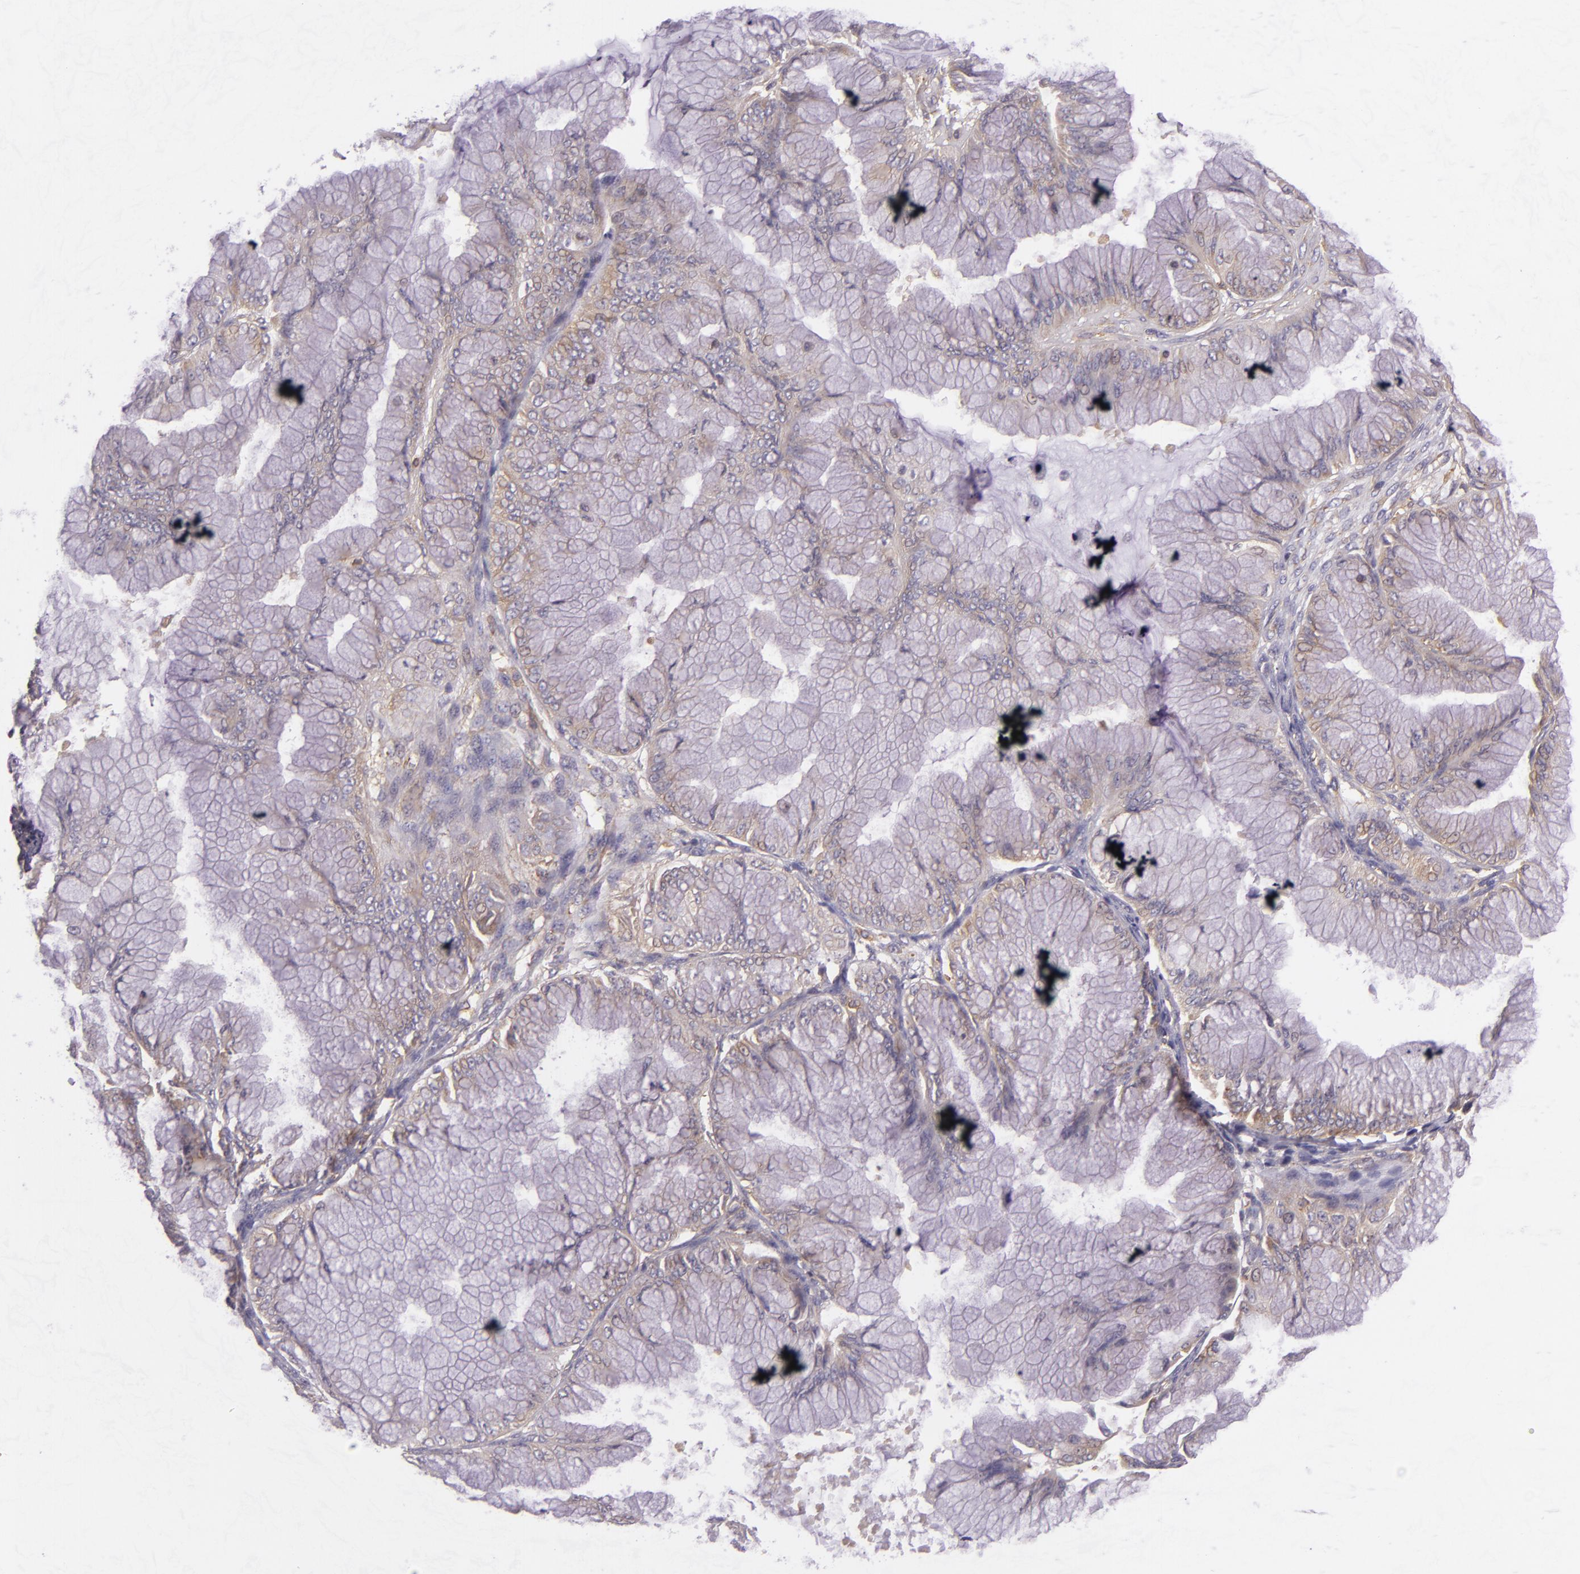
{"staining": {"intensity": "weak", "quantity": "<25%", "location": "cytoplasmic/membranous"}, "tissue": "ovarian cancer", "cell_type": "Tumor cells", "image_type": "cancer", "snomed": [{"axis": "morphology", "description": "Cystadenocarcinoma, mucinous, NOS"}, {"axis": "topography", "description": "Ovary"}], "caption": "Tumor cells are negative for brown protein staining in ovarian cancer (mucinous cystadenocarcinoma). Brightfield microscopy of immunohistochemistry stained with DAB (3,3'-diaminobenzidine) (brown) and hematoxylin (blue), captured at high magnification.", "gene": "TLN1", "patient": {"sex": "female", "age": 63}}